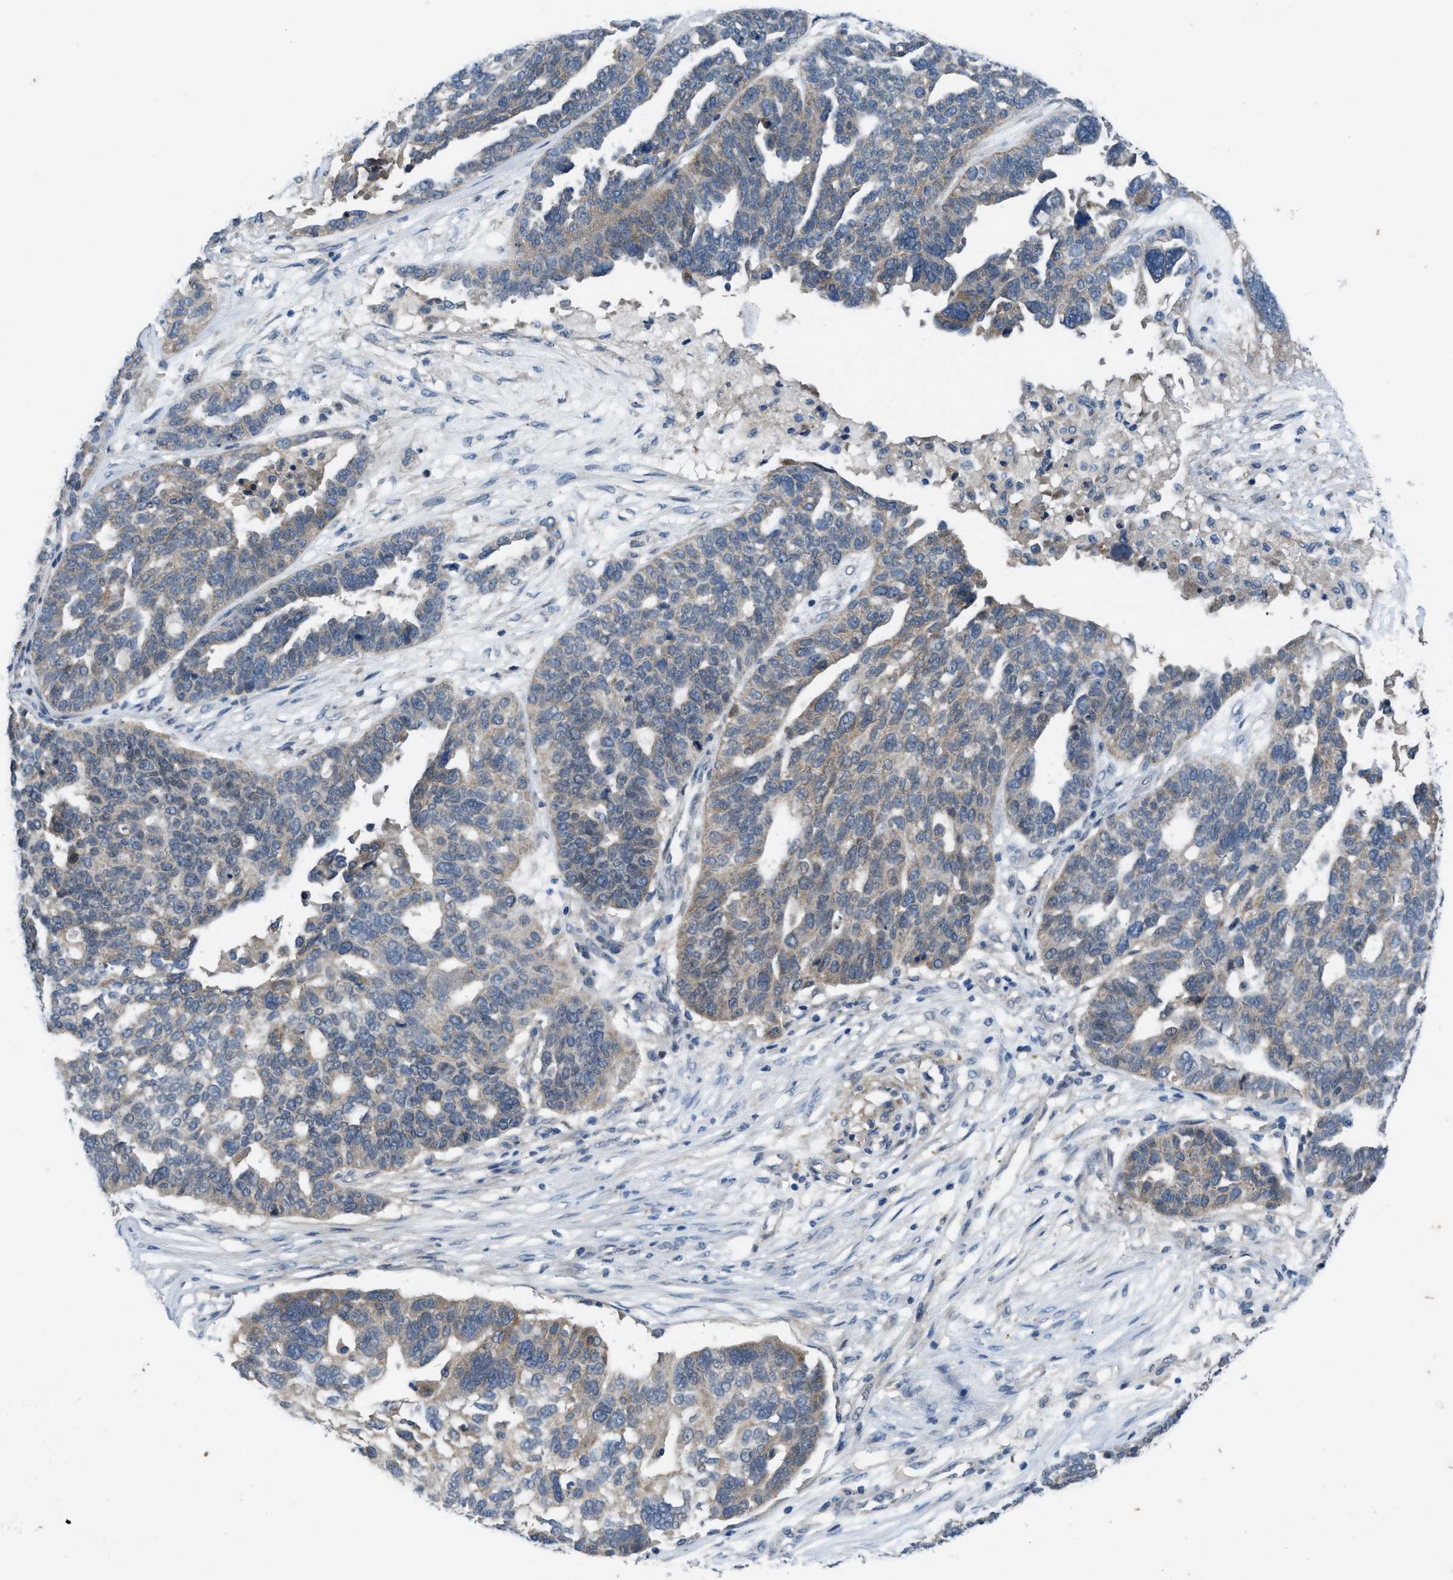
{"staining": {"intensity": "moderate", "quantity": "<25%", "location": "cytoplasmic/membranous"}, "tissue": "ovarian cancer", "cell_type": "Tumor cells", "image_type": "cancer", "snomed": [{"axis": "morphology", "description": "Cystadenocarcinoma, serous, NOS"}, {"axis": "topography", "description": "Ovary"}], "caption": "There is low levels of moderate cytoplasmic/membranous staining in tumor cells of ovarian cancer (serous cystadenocarcinoma), as demonstrated by immunohistochemical staining (brown color).", "gene": "BAZ2B", "patient": {"sex": "female", "age": 59}}